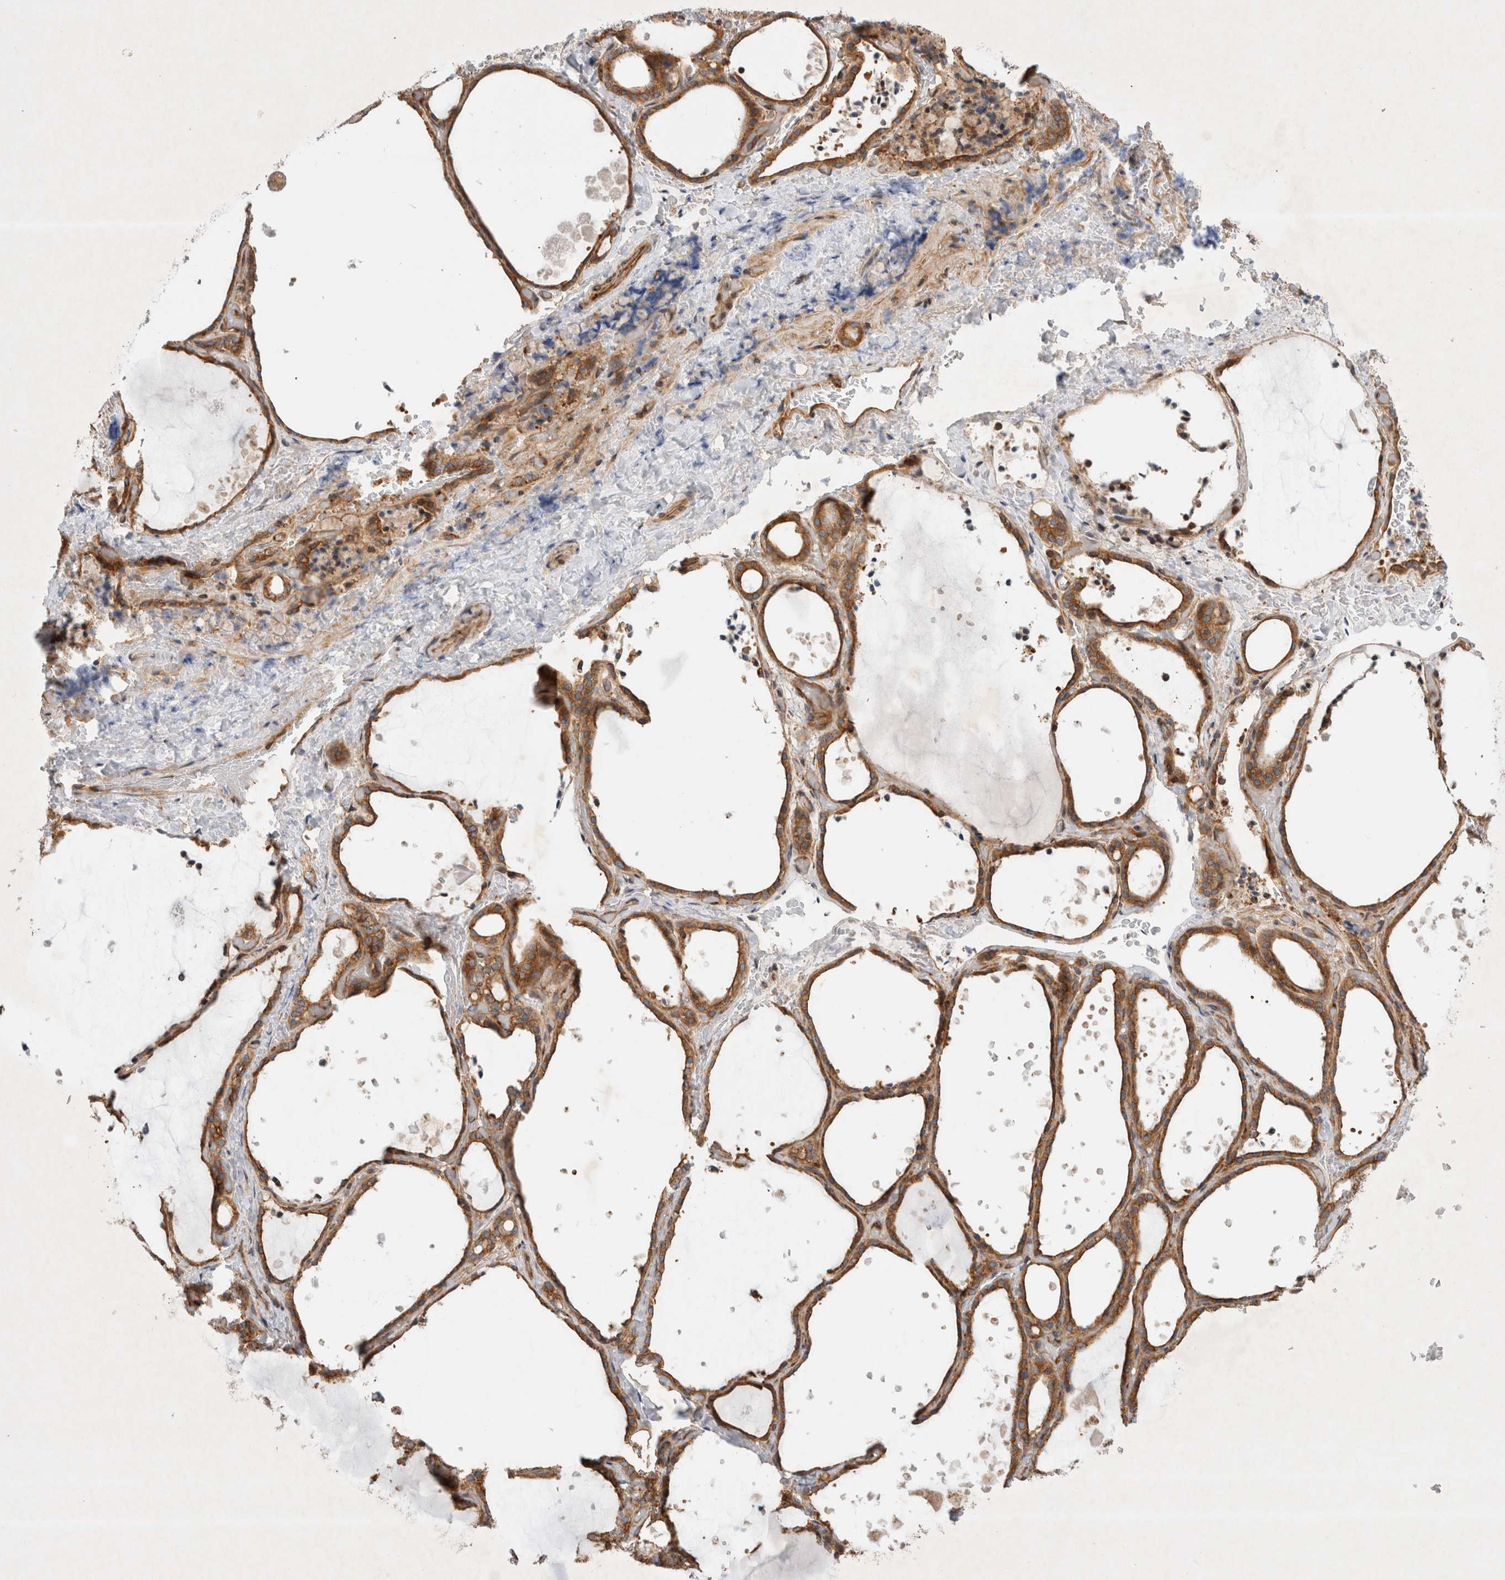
{"staining": {"intensity": "moderate", "quantity": ">75%", "location": "cytoplasmic/membranous"}, "tissue": "thyroid gland", "cell_type": "Glandular cells", "image_type": "normal", "snomed": [{"axis": "morphology", "description": "Normal tissue, NOS"}, {"axis": "topography", "description": "Thyroid gland"}], "caption": "Thyroid gland stained with immunohistochemistry (IHC) demonstrates moderate cytoplasmic/membranous expression in approximately >75% of glandular cells. The staining was performed using DAB to visualize the protein expression in brown, while the nuclei were stained in blue with hematoxylin (Magnification: 20x).", "gene": "GPR150", "patient": {"sex": "female", "age": 44}}